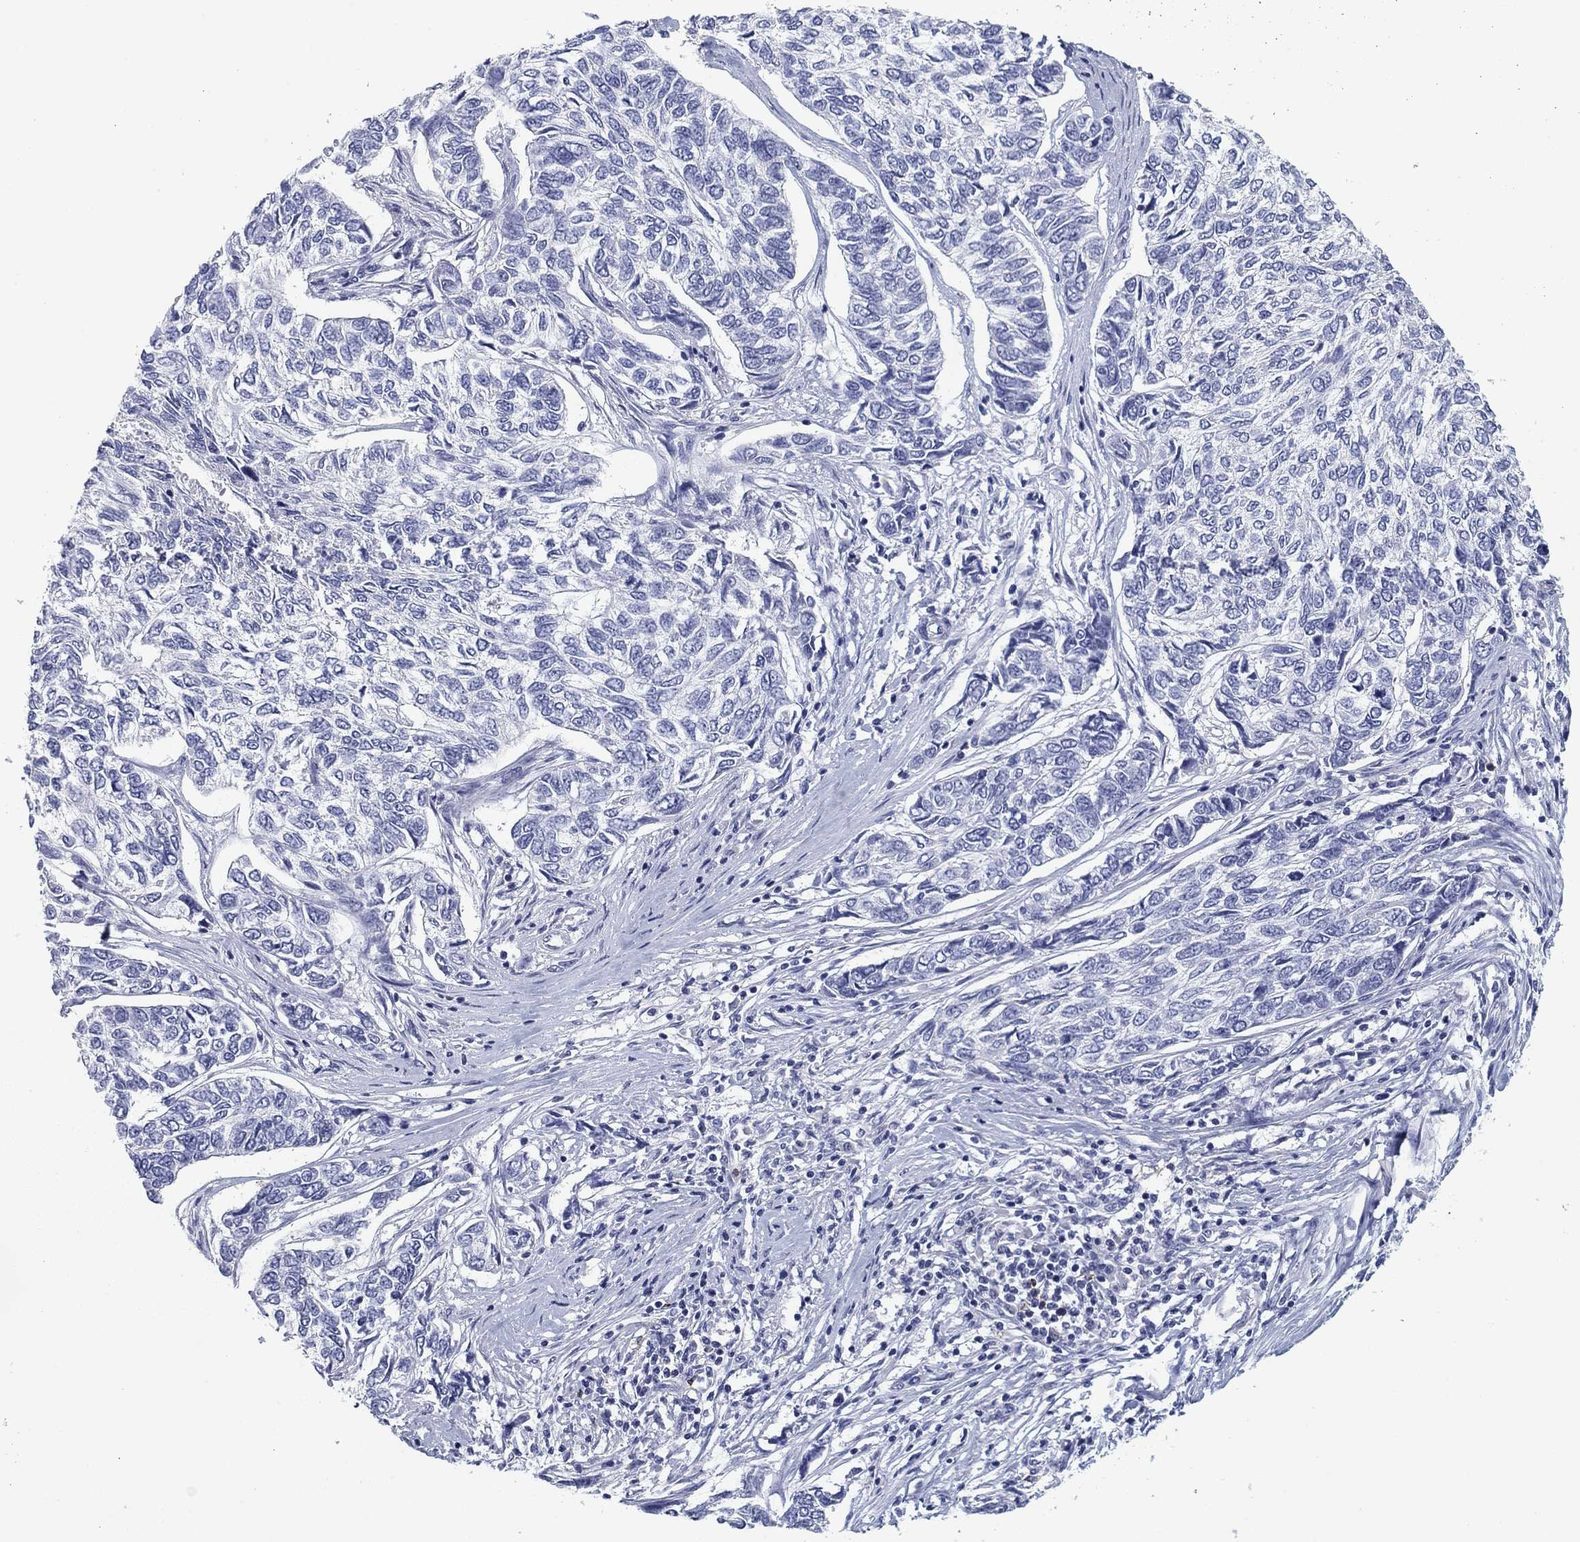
{"staining": {"intensity": "negative", "quantity": "none", "location": "none"}, "tissue": "skin cancer", "cell_type": "Tumor cells", "image_type": "cancer", "snomed": [{"axis": "morphology", "description": "Basal cell carcinoma"}, {"axis": "topography", "description": "Skin"}], "caption": "Tumor cells are negative for protein expression in human skin basal cell carcinoma.", "gene": "CD79B", "patient": {"sex": "female", "age": 65}}